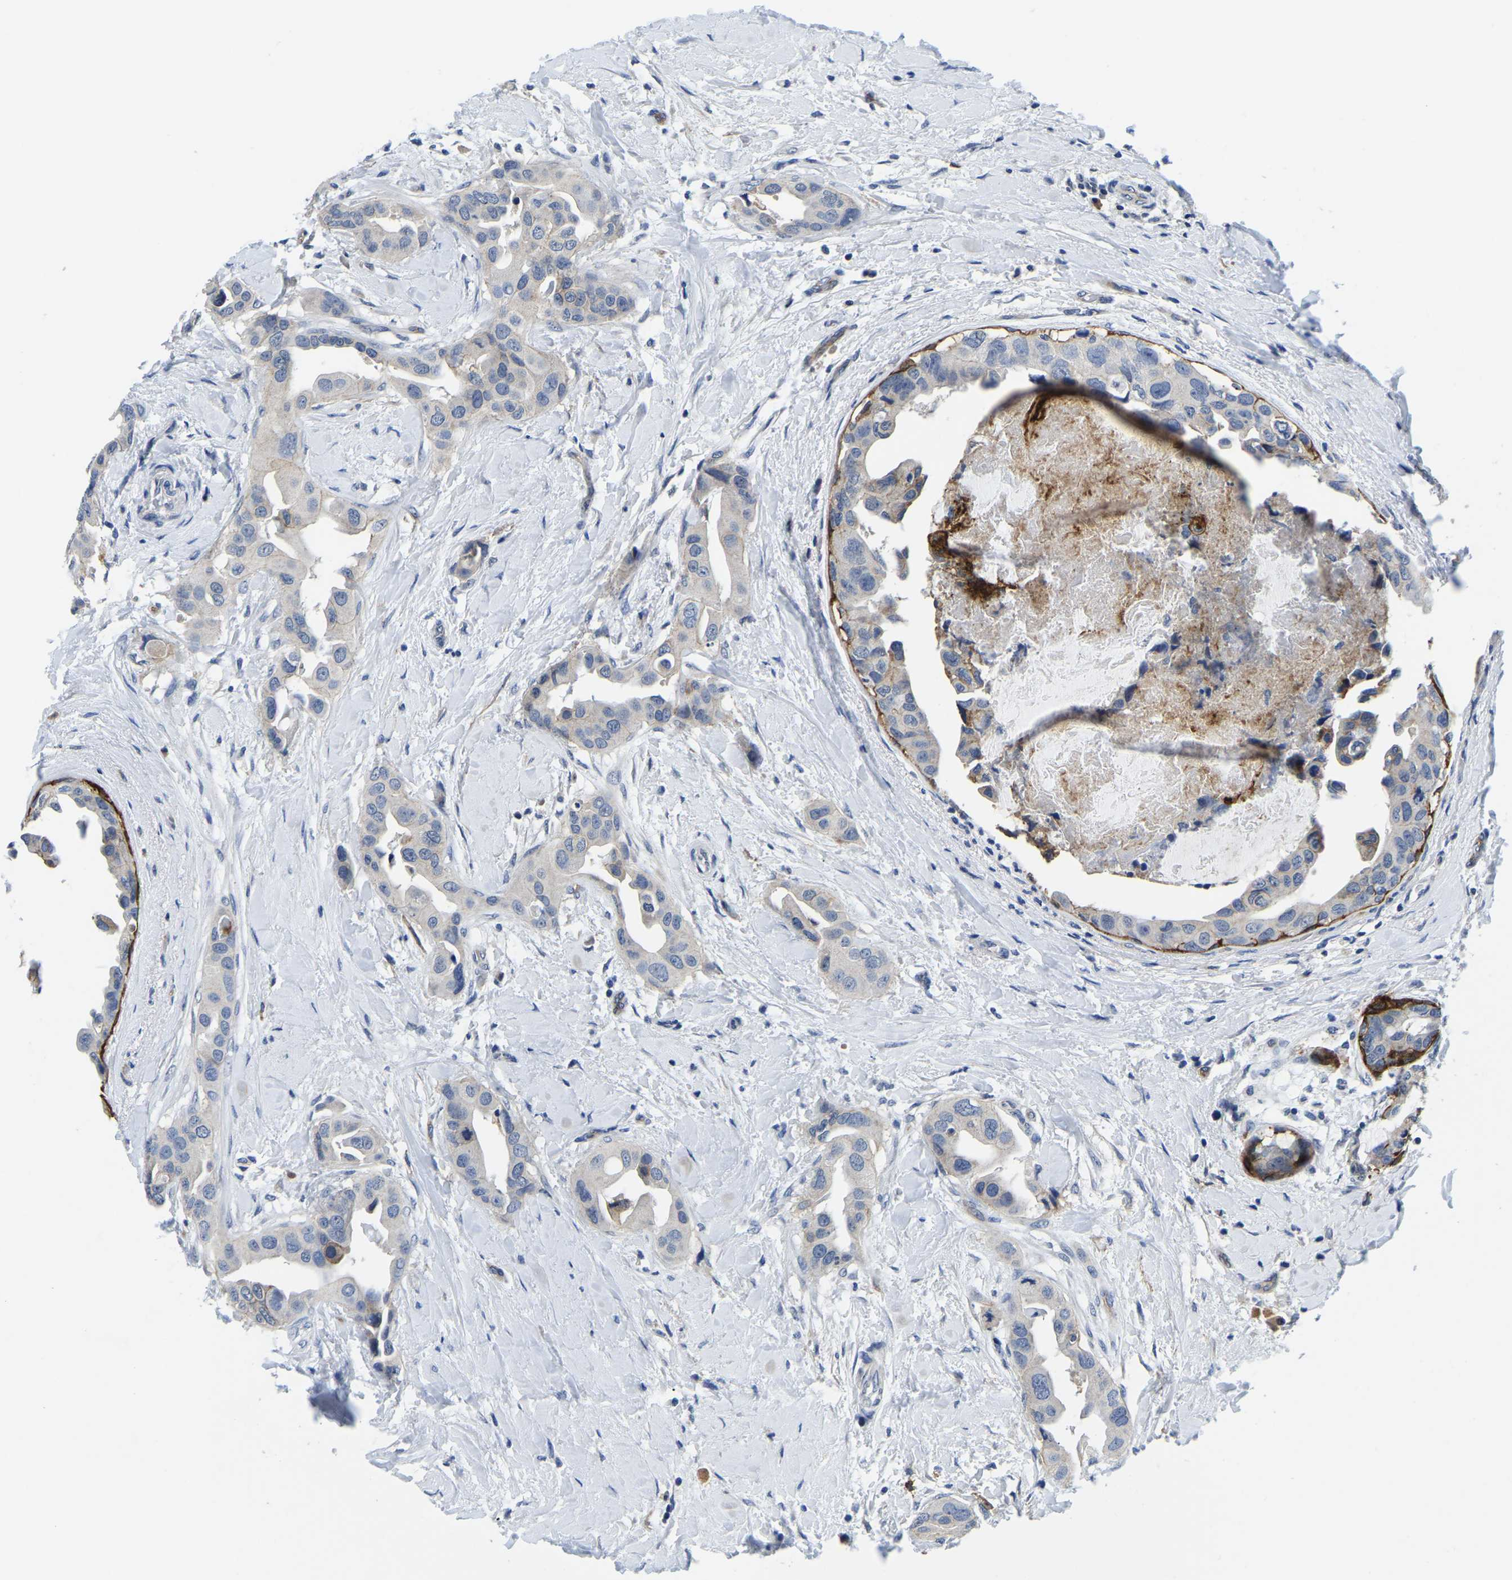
{"staining": {"intensity": "negative", "quantity": "none", "location": "none"}, "tissue": "breast cancer", "cell_type": "Tumor cells", "image_type": "cancer", "snomed": [{"axis": "morphology", "description": "Duct carcinoma"}, {"axis": "topography", "description": "Breast"}], "caption": "High magnification brightfield microscopy of intraductal carcinoma (breast) stained with DAB (3,3'-diaminobenzidine) (brown) and counterstained with hematoxylin (blue): tumor cells show no significant expression. (DAB (3,3'-diaminobenzidine) IHC, high magnification).", "gene": "ITGA2", "patient": {"sex": "female", "age": 40}}